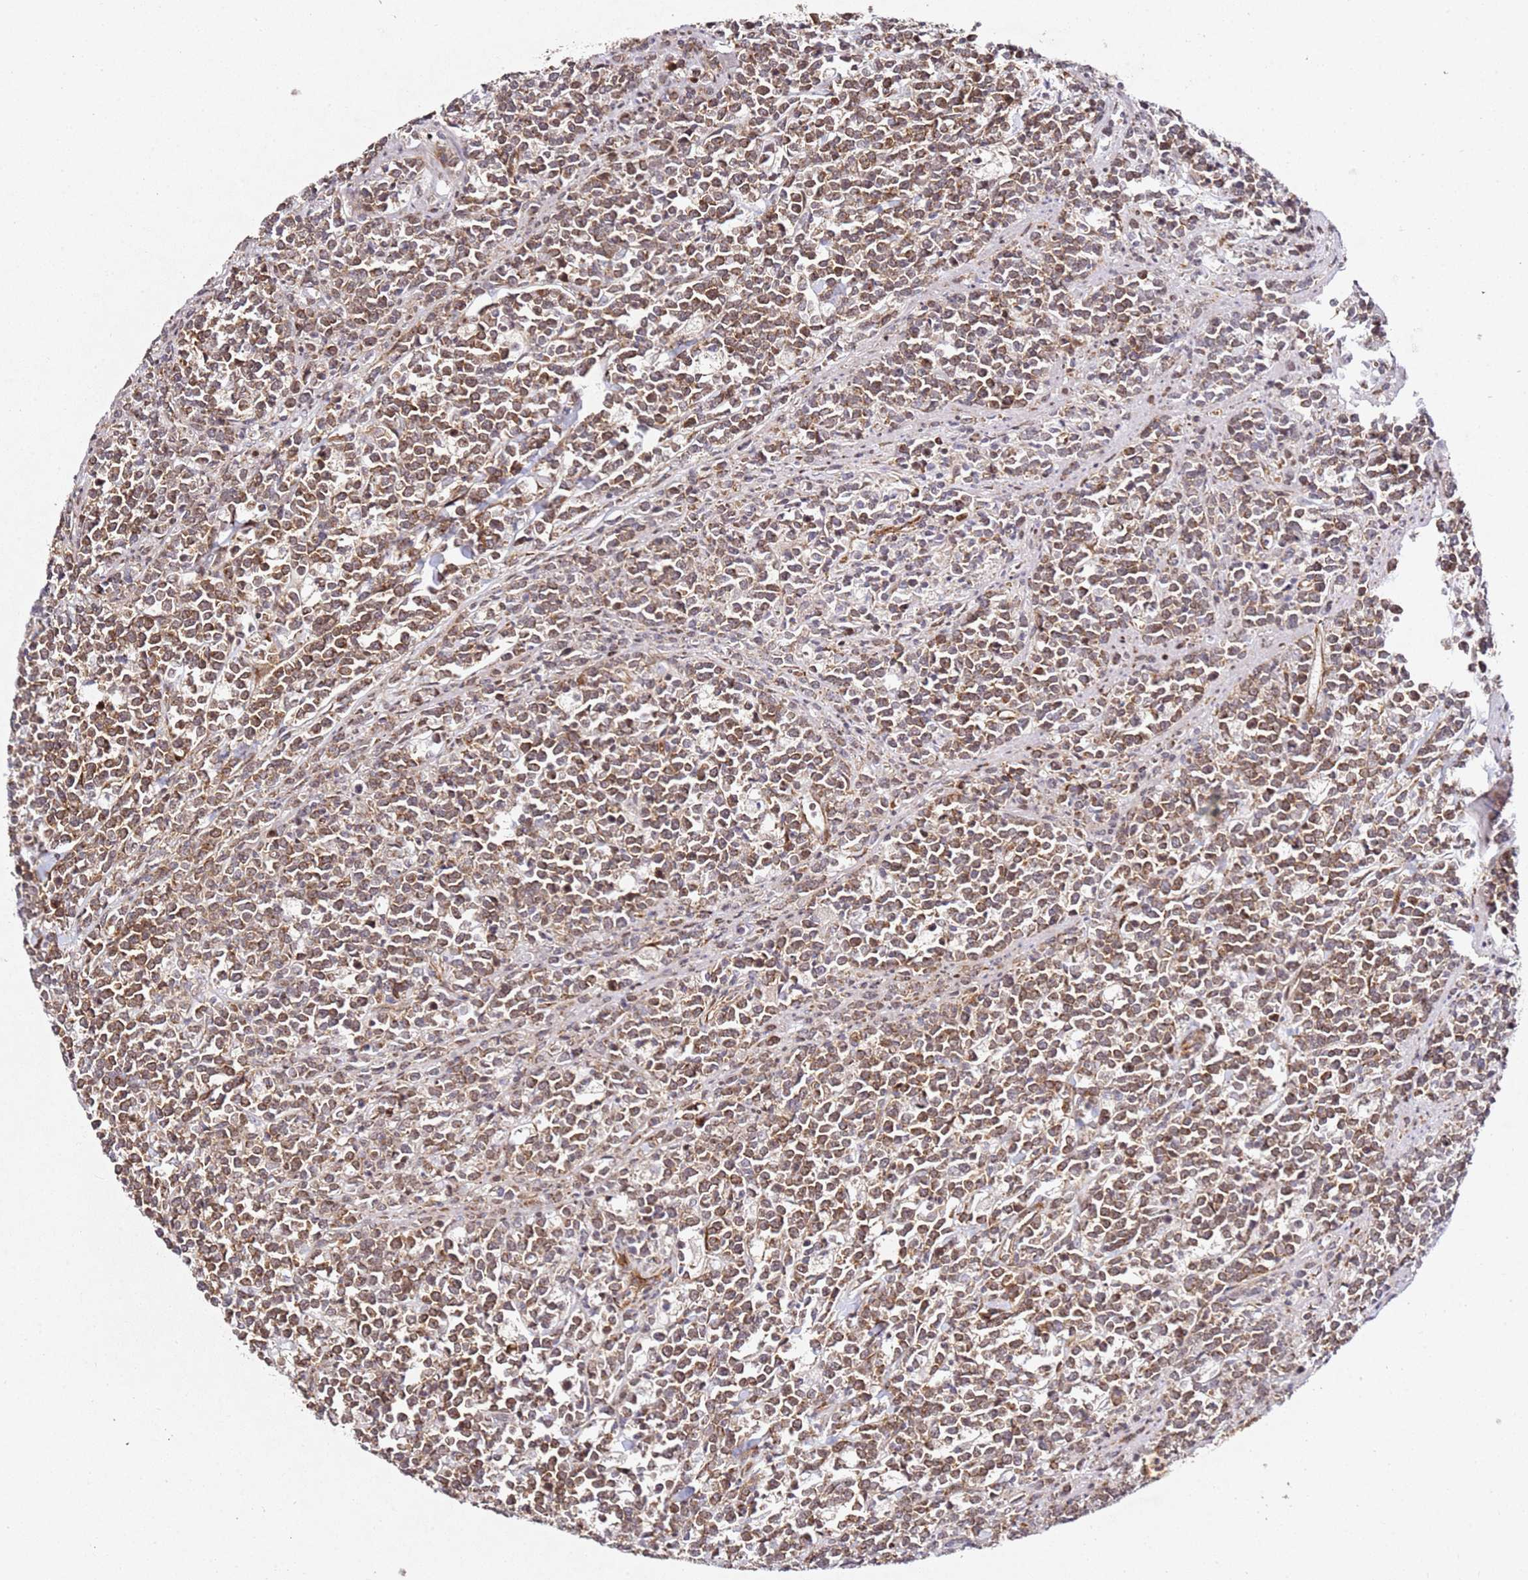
{"staining": {"intensity": "moderate", "quantity": ">75%", "location": "cytoplasmic/membranous"}, "tissue": "lymphoma", "cell_type": "Tumor cells", "image_type": "cancer", "snomed": [{"axis": "morphology", "description": "Malignant lymphoma, non-Hodgkin's type, High grade"}, {"axis": "topography", "description": "Small intestine"}, {"axis": "topography", "description": "Colon"}], "caption": "There is medium levels of moderate cytoplasmic/membranous positivity in tumor cells of malignant lymphoma, non-Hodgkin's type (high-grade), as demonstrated by immunohistochemical staining (brown color).", "gene": "ZNF296", "patient": {"sex": "male", "age": 8}}